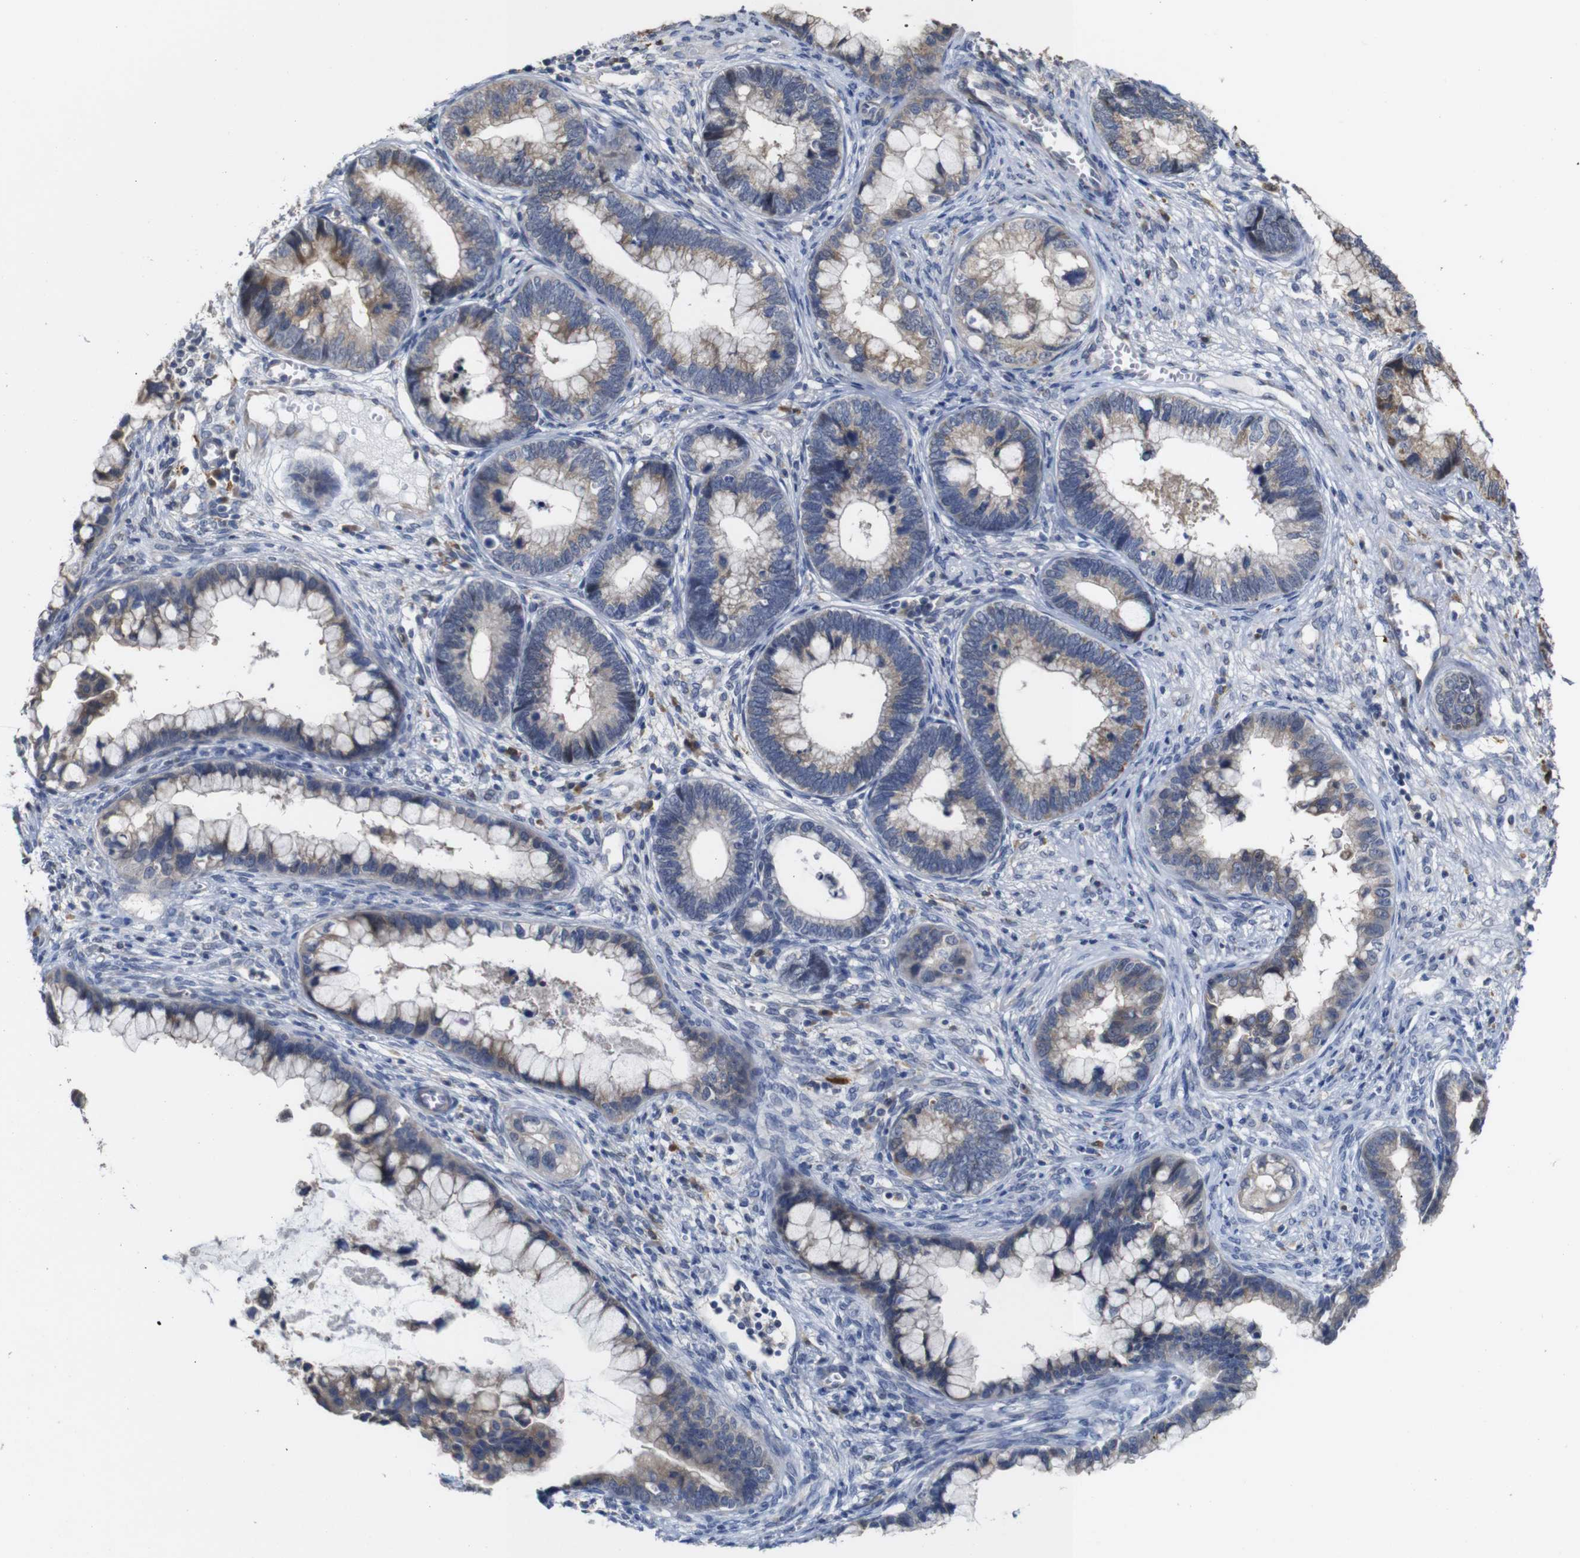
{"staining": {"intensity": "weak", "quantity": "25%-75%", "location": "cytoplasmic/membranous"}, "tissue": "cervical cancer", "cell_type": "Tumor cells", "image_type": "cancer", "snomed": [{"axis": "morphology", "description": "Adenocarcinoma, NOS"}, {"axis": "topography", "description": "Cervix"}], "caption": "Immunohistochemical staining of cervical cancer displays weak cytoplasmic/membranous protein expression in about 25%-75% of tumor cells.", "gene": "TCEAL9", "patient": {"sex": "female", "age": 44}}